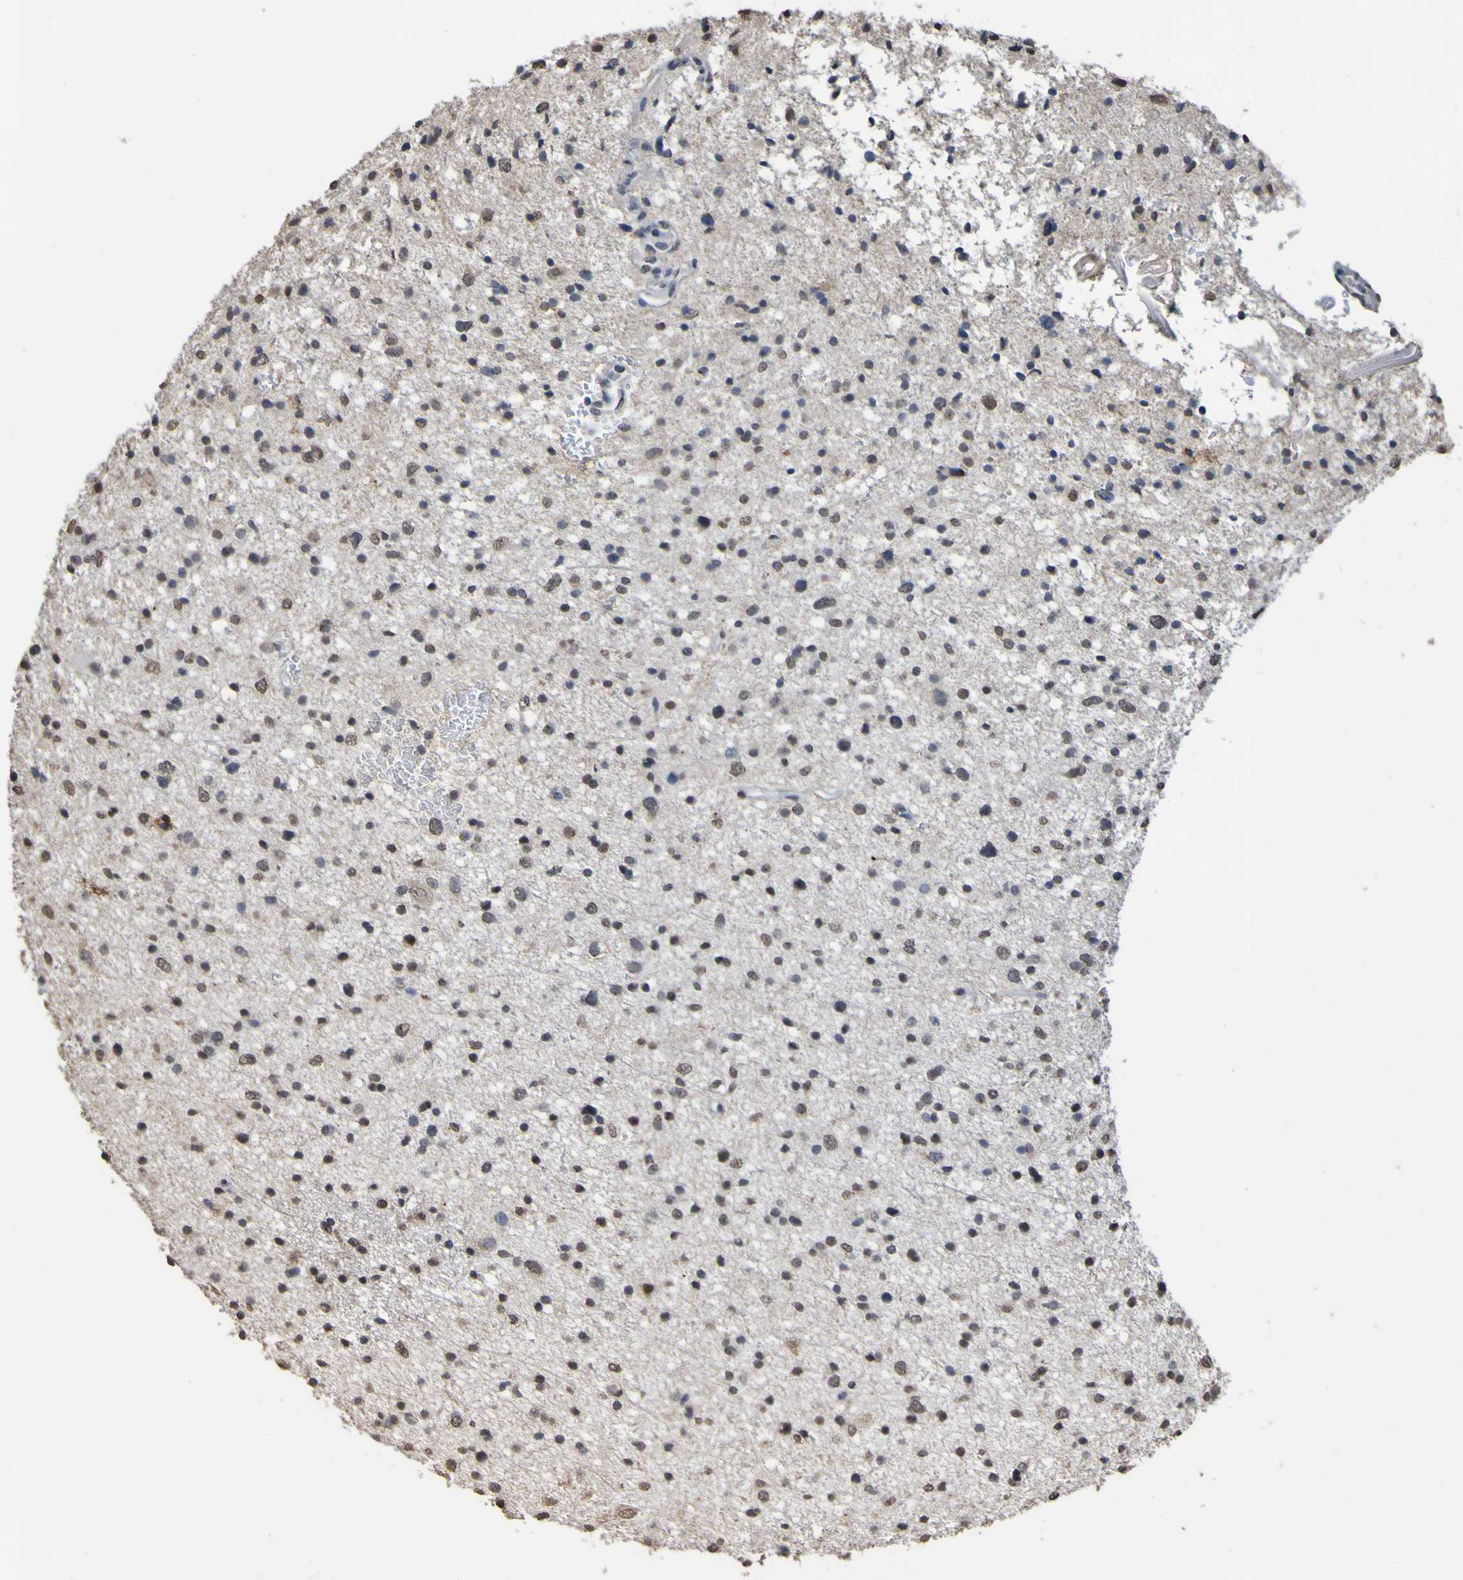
{"staining": {"intensity": "moderate", "quantity": ">75%", "location": "nuclear"}, "tissue": "glioma", "cell_type": "Tumor cells", "image_type": "cancer", "snomed": [{"axis": "morphology", "description": "Glioma, malignant, Low grade"}, {"axis": "topography", "description": "Brain"}], "caption": "This histopathology image exhibits immunohistochemistry (IHC) staining of low-grade glioma (malignant), with medium moderate nuclear positivity in approximately >75% of tumor cells.", "gene": "ALKBH2", "patient": {"sex": "female", "age": 37}}